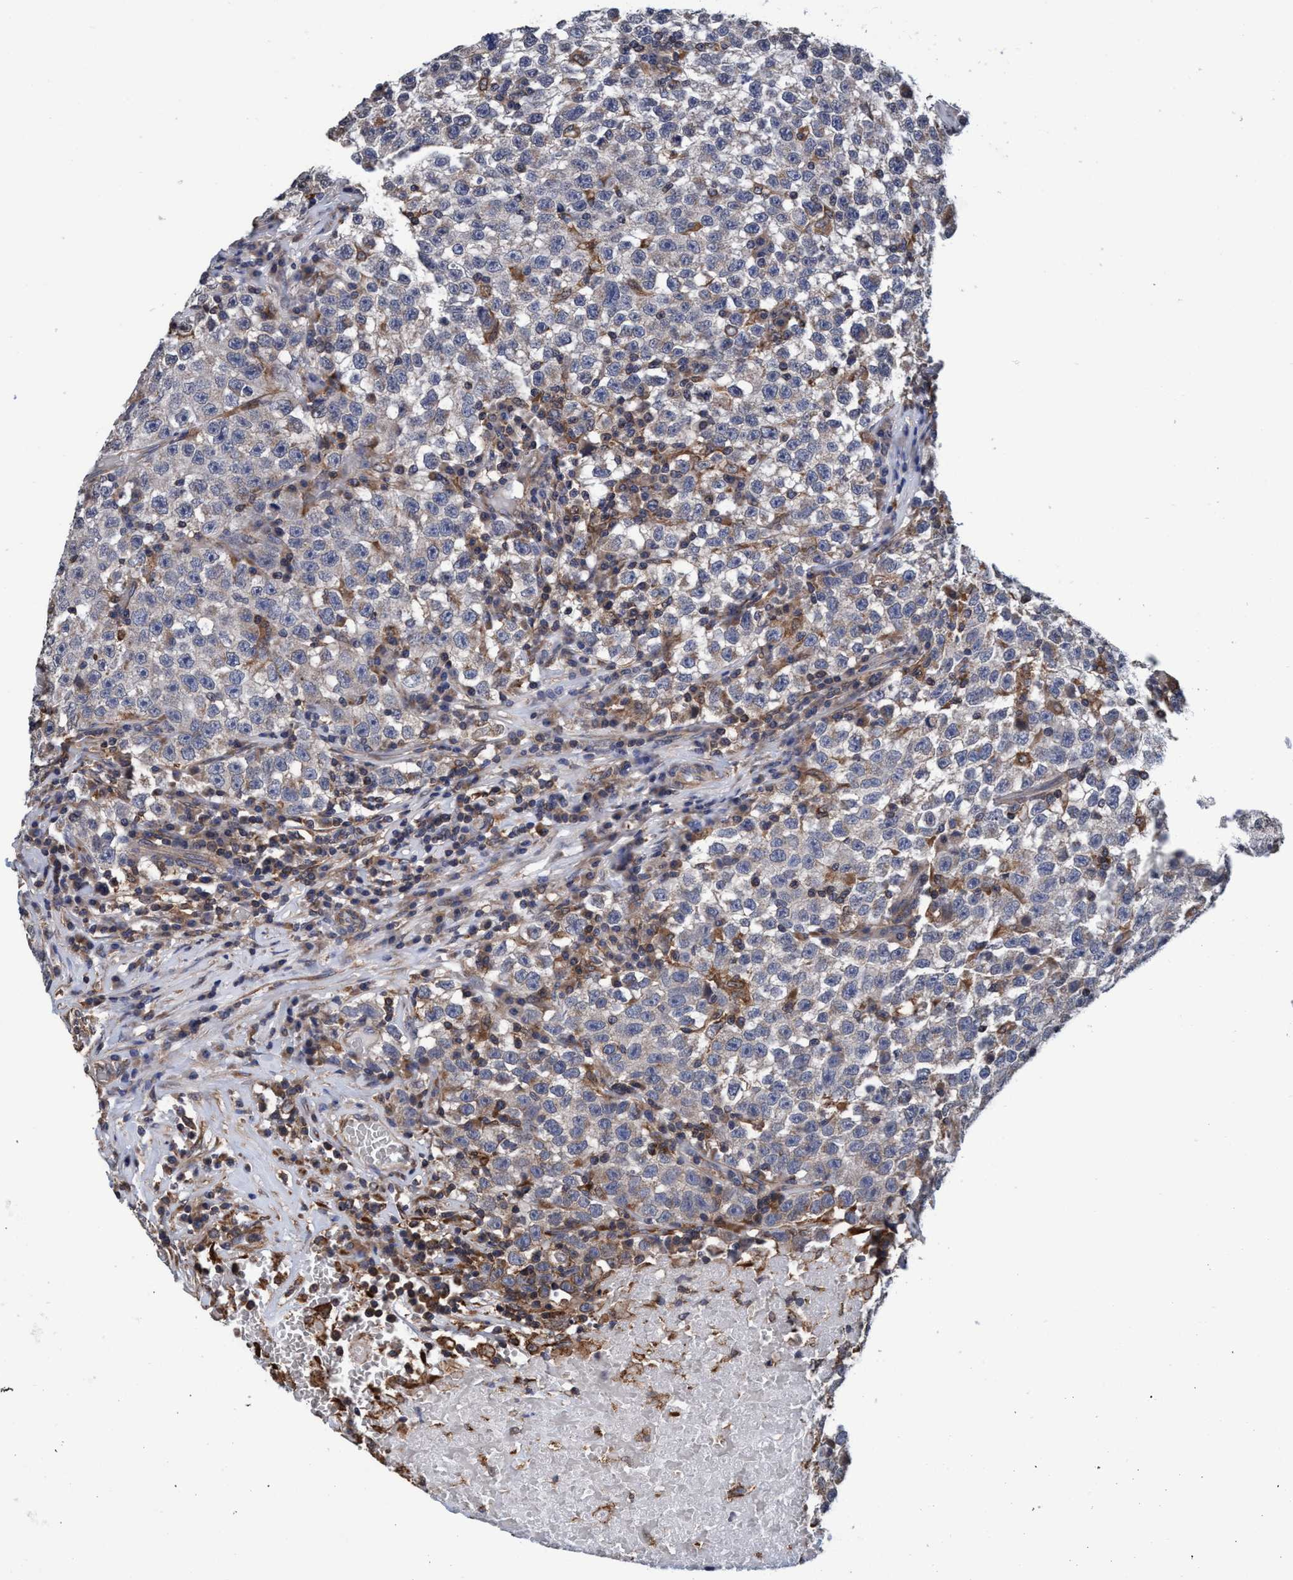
{"staining": {"intensity": "weak", "quantity": "<25%", "location": "cytoplasmic/membranous"}, "tissue": "testis cancer", "cell_type": "Tumor cells", "image_type": "cancer", "snomed": [{"axis": "morphology", "description": "Seminoma, NOS"}, {"axis": "topography", "description": "Testis"}], "caption": "DAB (3,3'-diaminobenzidine) immunohistochemical staining of testis cancer (seminoma) displays no significant expression in tumor cells.", "gene": "CALCOCO2", "patient": {"sex": "male", "age": 22}}